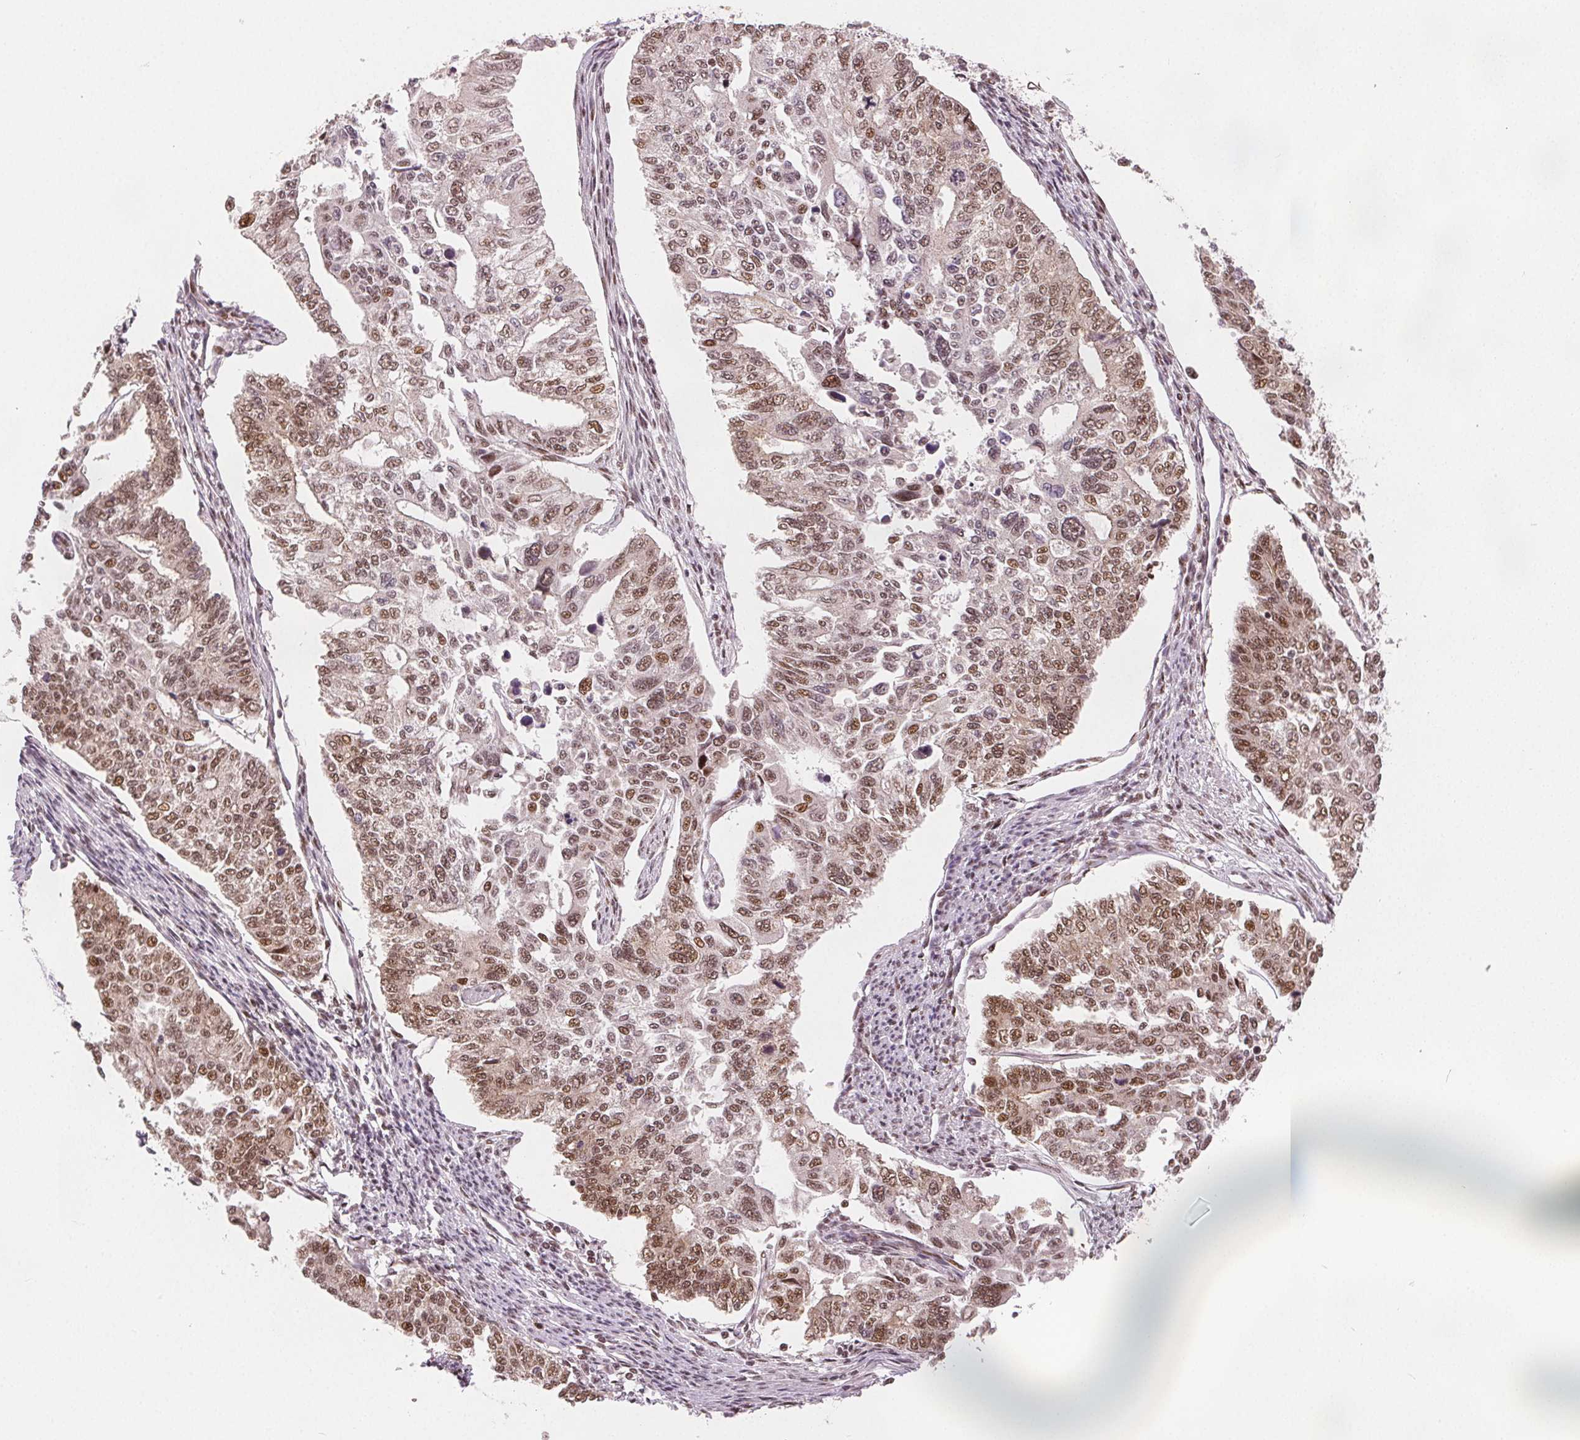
{"staining": {"intensity": "moderate", "quantity": ">75%", "location": "nuclear"}, "tissue": "endometrial cancer", "cell_type": "Tumor cells", "image_type": "cancer", "snomed": [{"axis": "morphology", "description": "Adenocarcinoma, NOS"}, {"axis": "topography", "description": "Uterus"}], "caption": "Immunohistochemical staining of human endometrial cancer exhibits medium levels of moderate nuclear protein staining in about >75% of tumor cells. (DAB (3,3'-diaminobenzidine) = brown stain, brightfield microscopy at high magnification).", "gene": "ZNF703", "patient": {"sex": "female", "age": 59}}